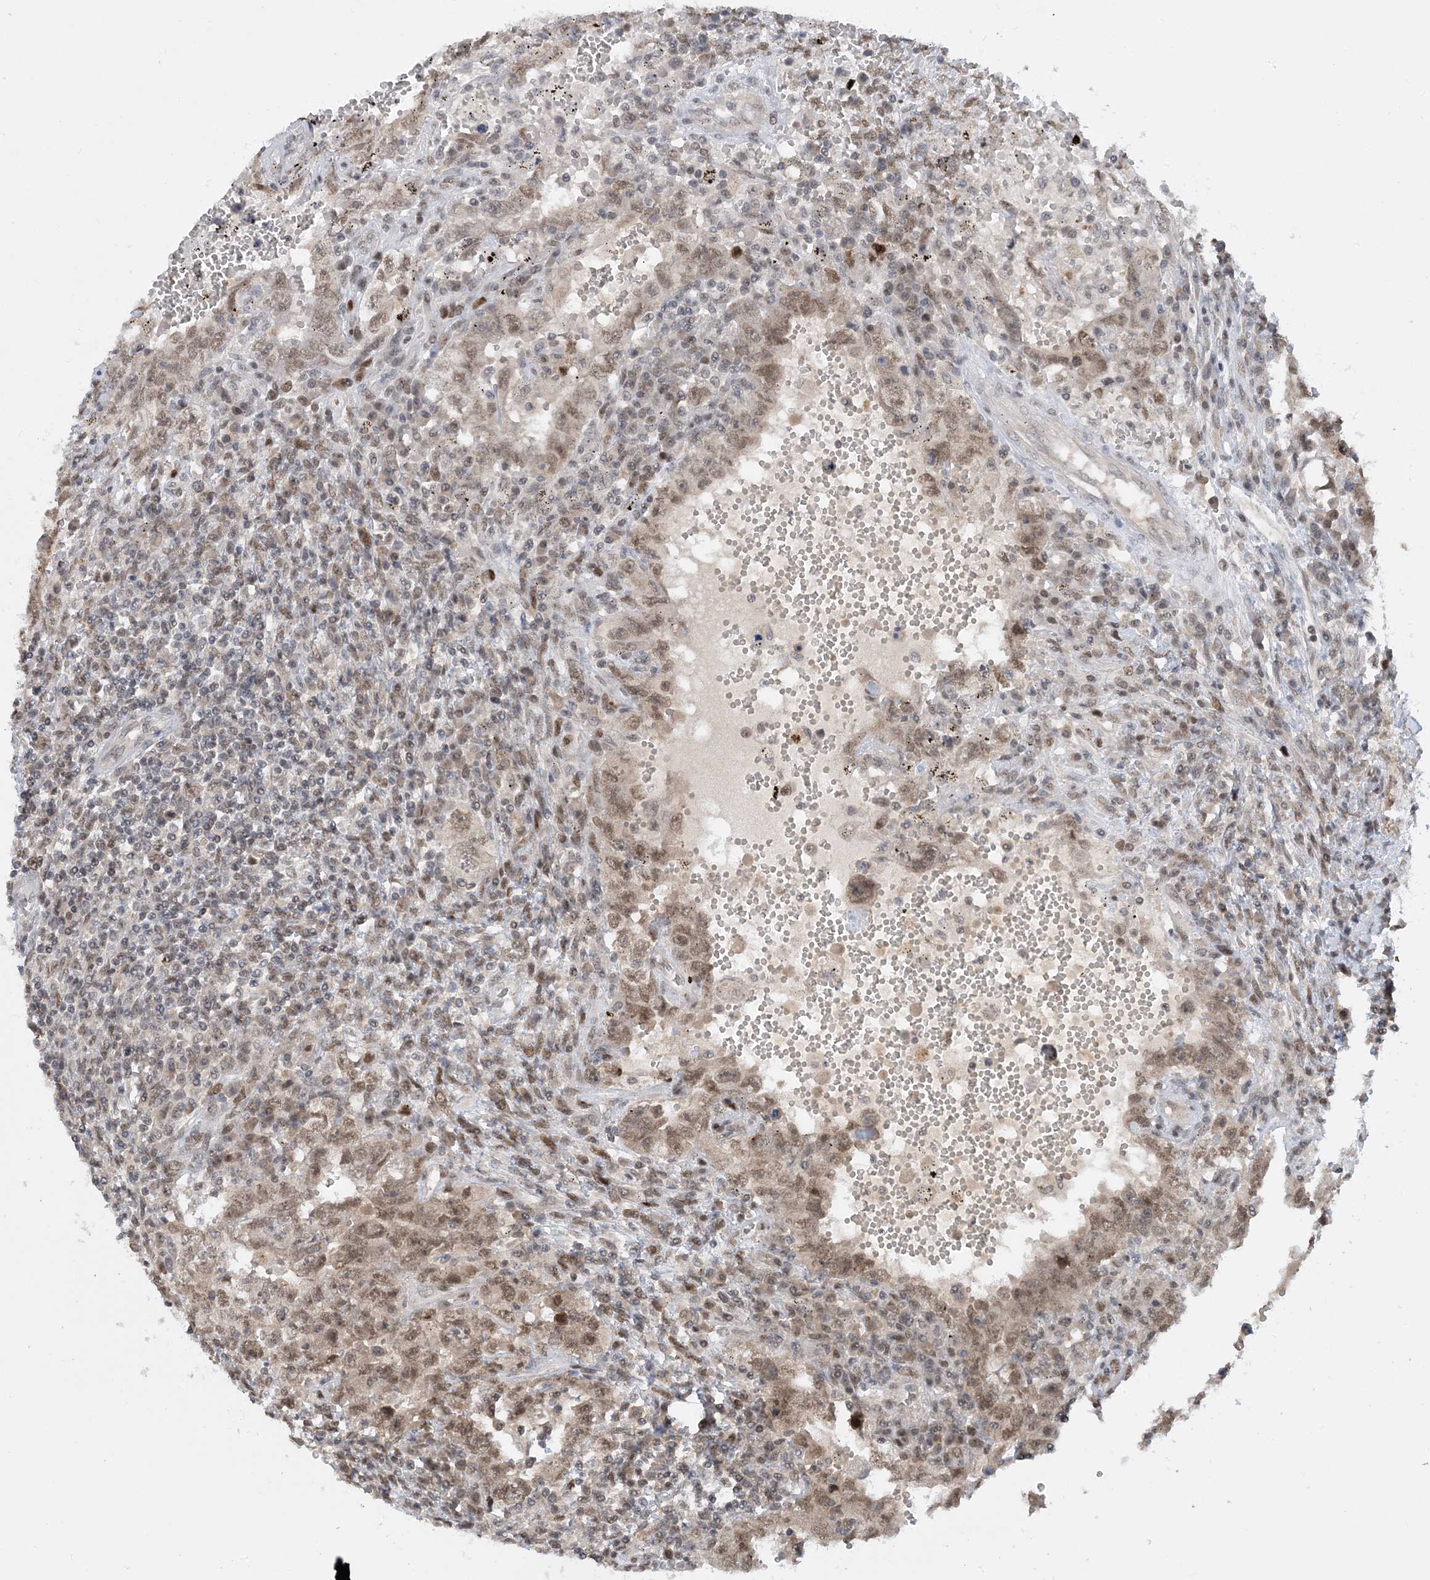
{"staining": {"intensity": "moderate", "quantity": ">75%", "location": "nuclear"}, "tissue": "testis cancer", "cell_type": "Tumor cells", "image_type": "cancer", "snomed": [{"axis": "morphology", "description": "Carcinoma, Embryonal, NOS"}, {"axis": "topography", "description": "Testis"}], "caption": "Immunohistochemical staining of testis cancer exhibits moderate nuclear protein positivity in approximately >75% of tumor cells.", "gene": "ACYP2", "patient": {"sex": "male", "age": 26}}